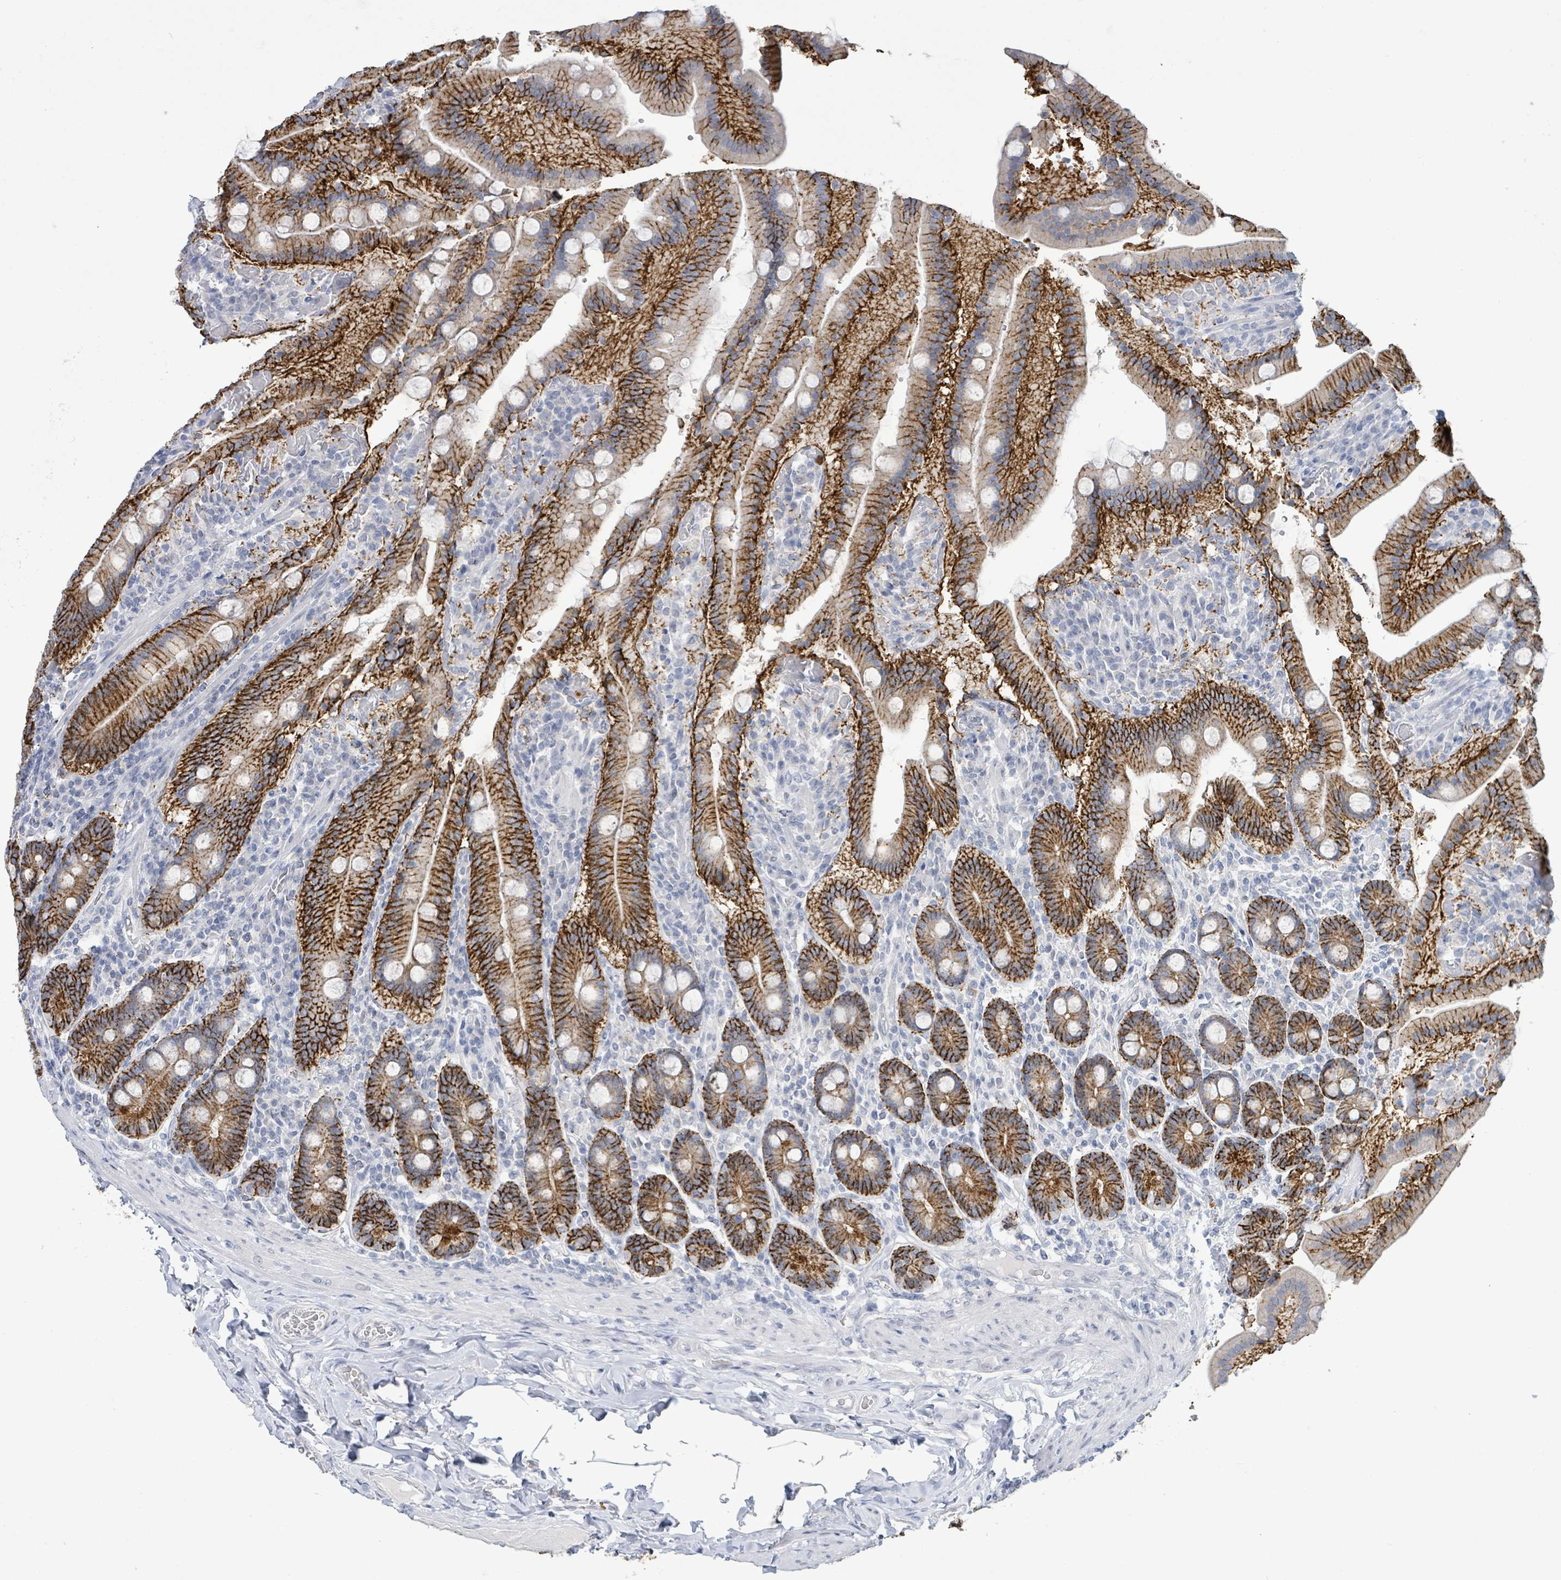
{"staining": {"intensity": "strong", "quantity": "25%-75%", "location": "cytoplasmic/membranous"}, "tissue": "duodenum", "cell_type": "Glandular cells", "image_type": "normal", "snomed": [{"axis": "morphology", "description": "Normal tissue, NOS"}, {"axis": "topography", "description": "Duodenum"}], "caption": "IHC (DAB (3,3'-diaminobenzidine)) staining of normal human duodenum exhibits strong cytoplasmic/membranous protein expression in about 25%-75% of glandular cells.", "gene": "LCLAT1", "patient": {"sex": "female", "age": 62}}